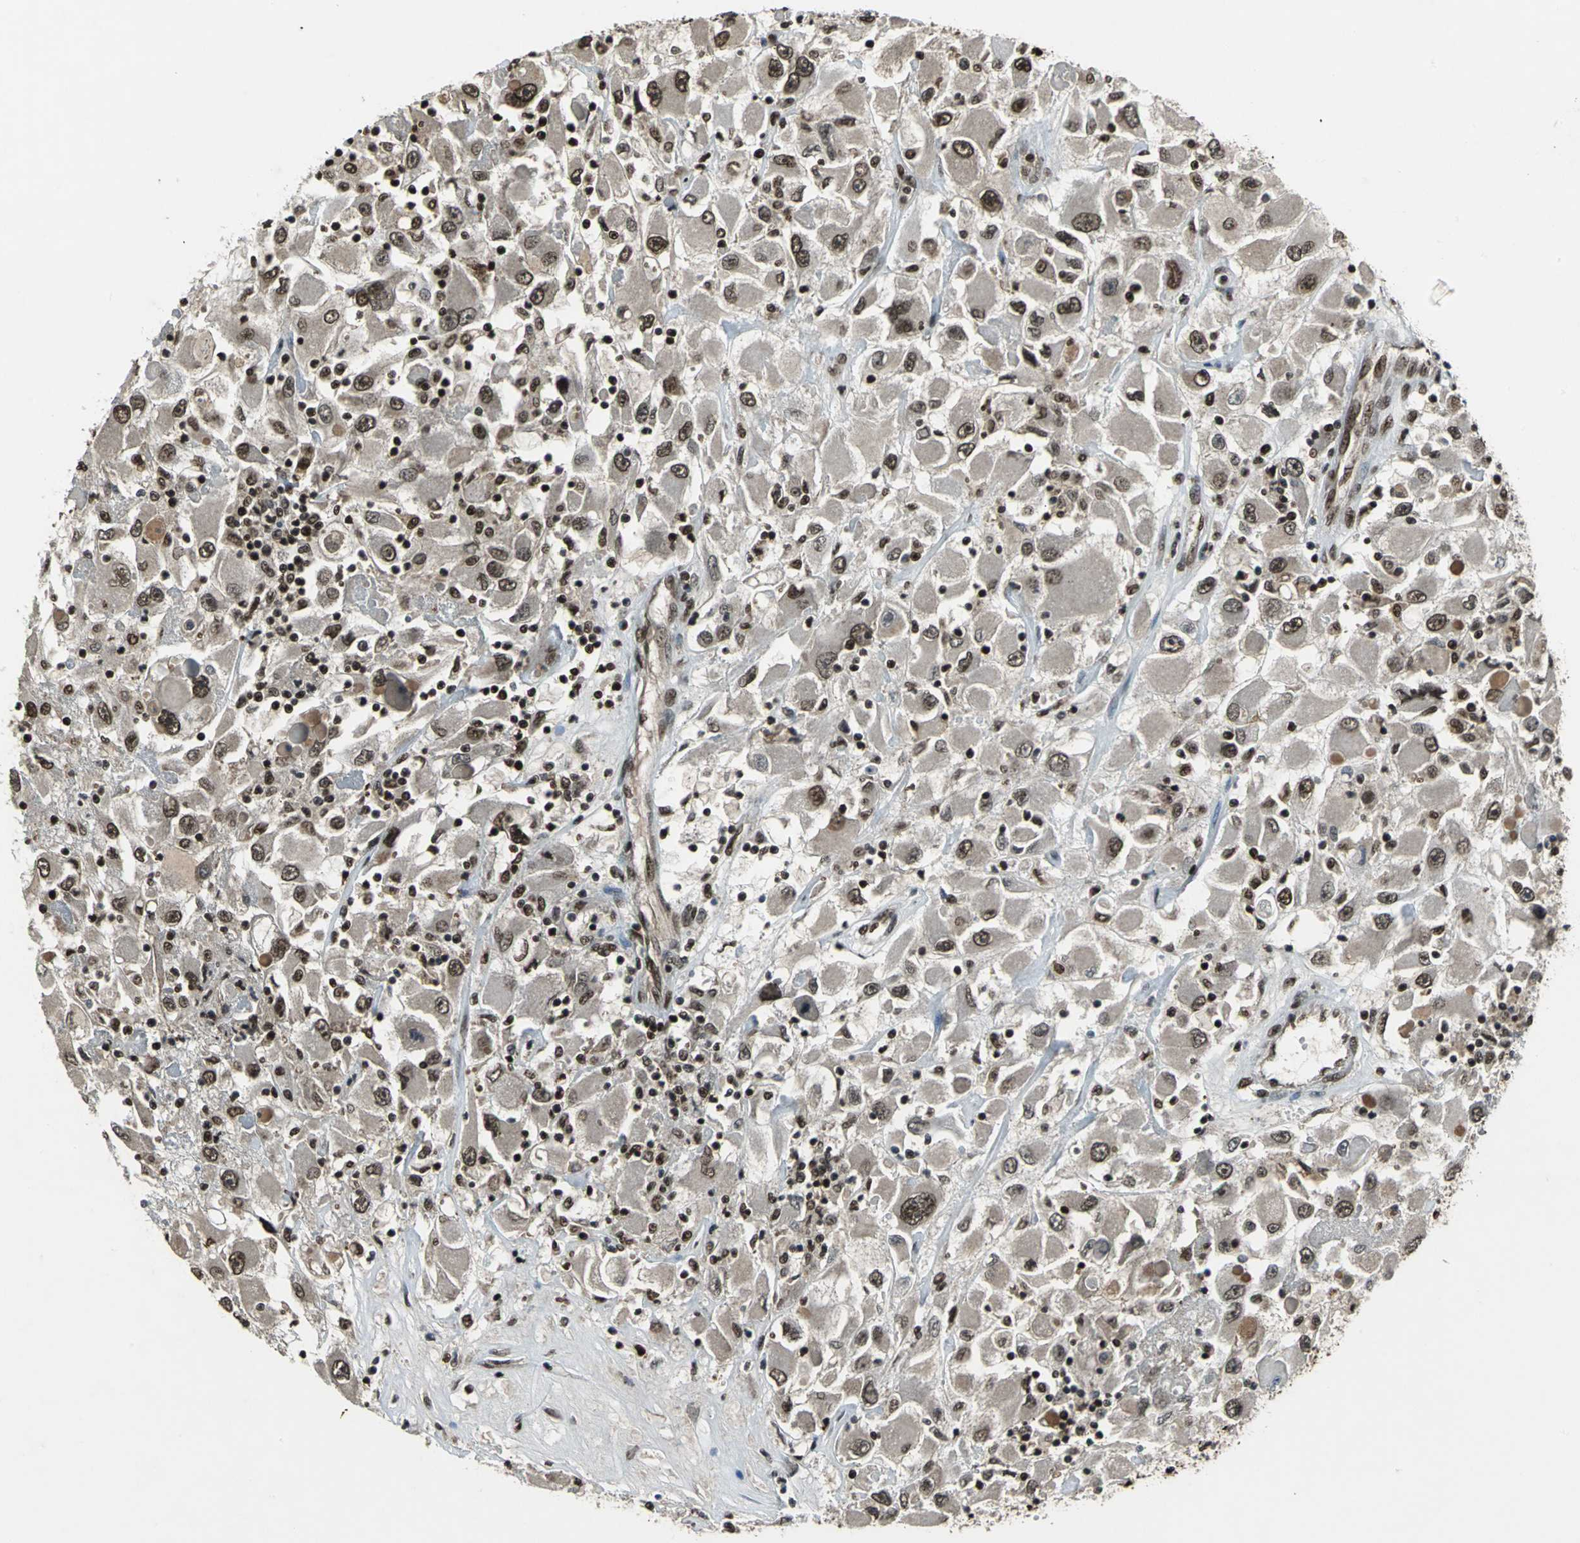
{"staining": {"intensity": "strong", "quantity": ">75%", "location": "cytoplasmic/membranous,nuclear"}, "tissue": "renal cancer", "cell_type": "Tumor cells", "image_type": "cancer", "snomed": [{"axis": "morphology", "description": "Adenocarcinoma, NOS"}, {"axis": "topography", "description": "Kidney"}], "caption": "This image reveals renal cancer stained with immunohistochemistry to label a protein in brown. The cytoplasmic/membranous and nuclear of tumor cells show strong positivity for the protein. Nuclei are counter-stained blue.", "gene": "ANP32A", "patient": {"sex": "female", "age": 52}}